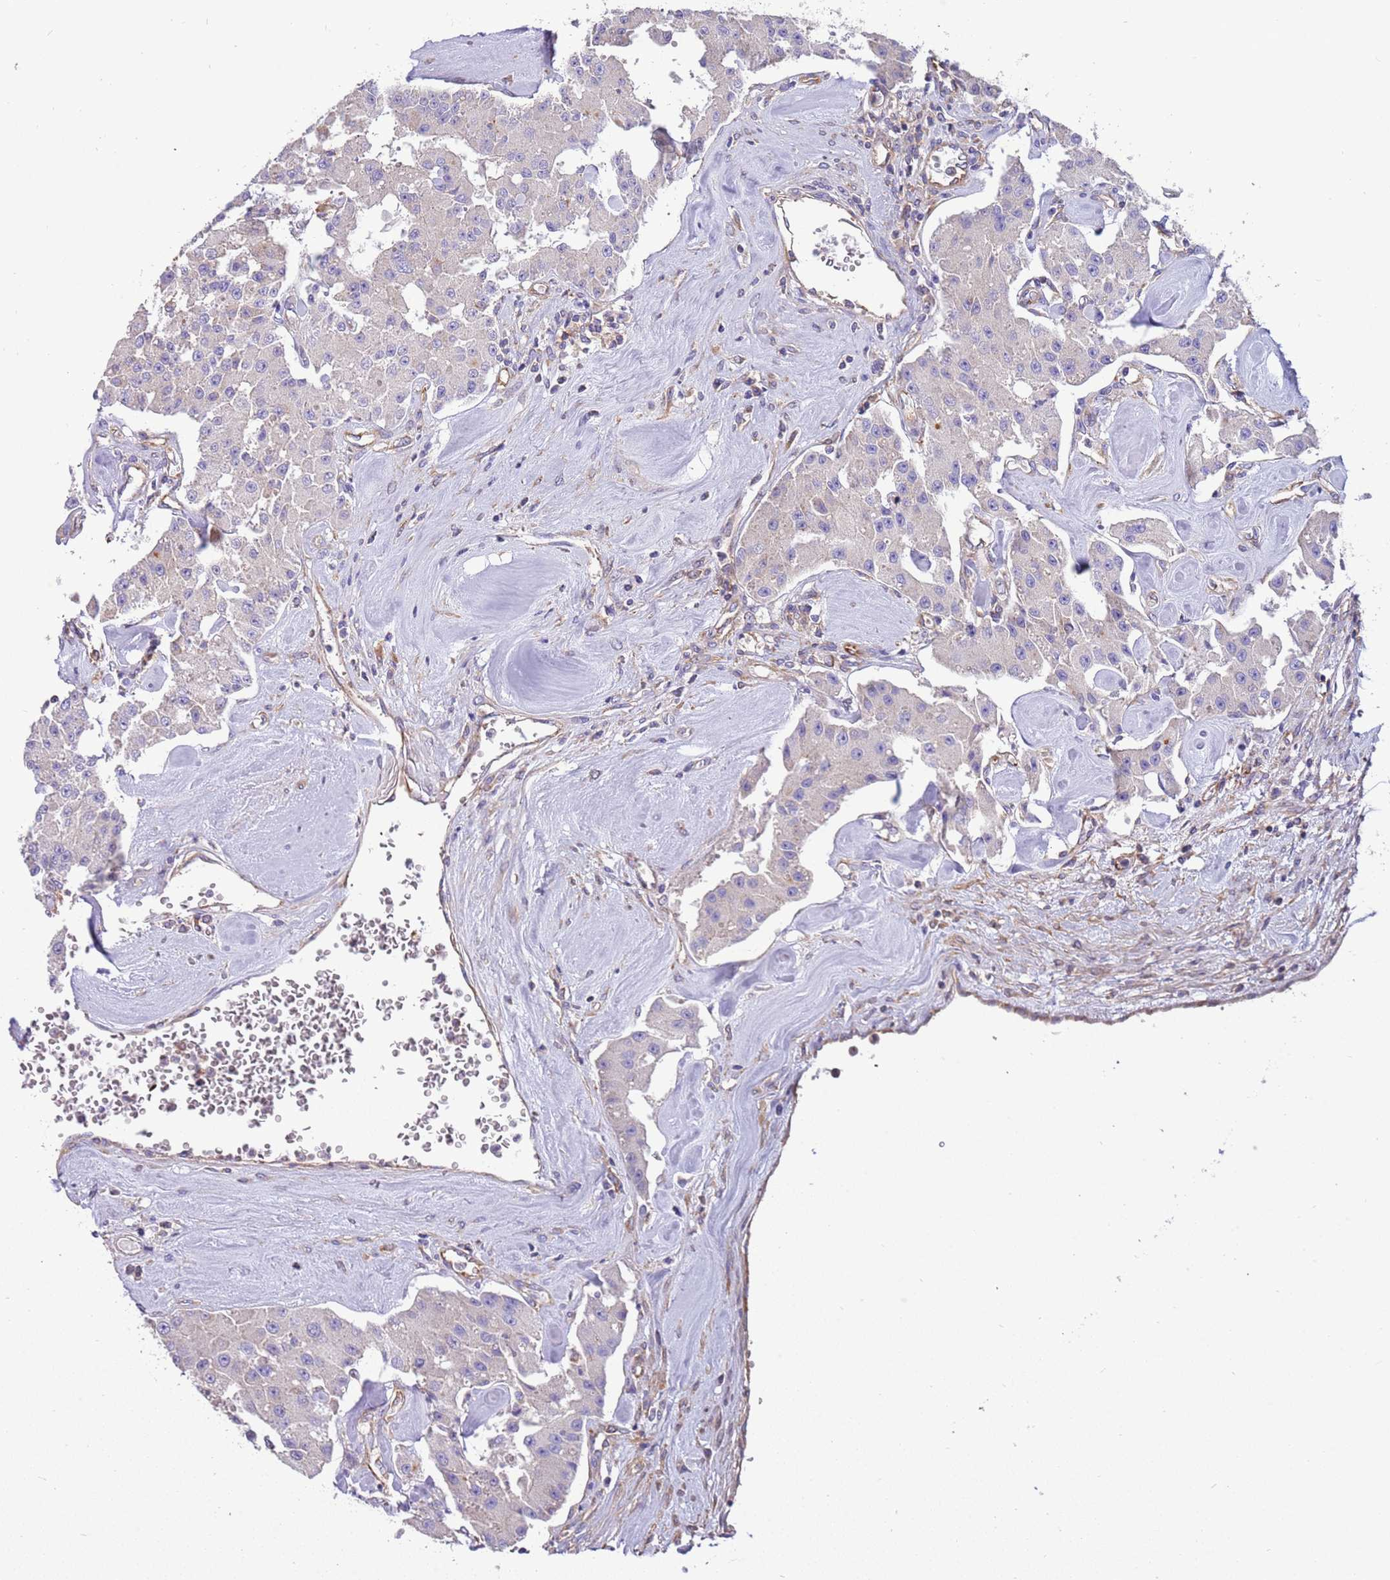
{"staining": {"intensity": "negative", "quantity": "none", "location": "none"}, "tissue": "carcinoid", "cell_type": "Tumor cells", "image_type": "cancer", "snomed": [{"axis": "morphology", "description": "Carcinoid, malignant, NOS"}, {"axis": "topography", "description": "Pancreas"}], "caption": "DAB (3,3'-diaminobenzidine) immunohistochemical staining of human carcinoid shows no significant expression in tumor cells. (Immunohistochemistry, brightfield microscopy, high magnification).", "gene": "NAALADL1", "patient": {"sex": "male", "age": 41}}